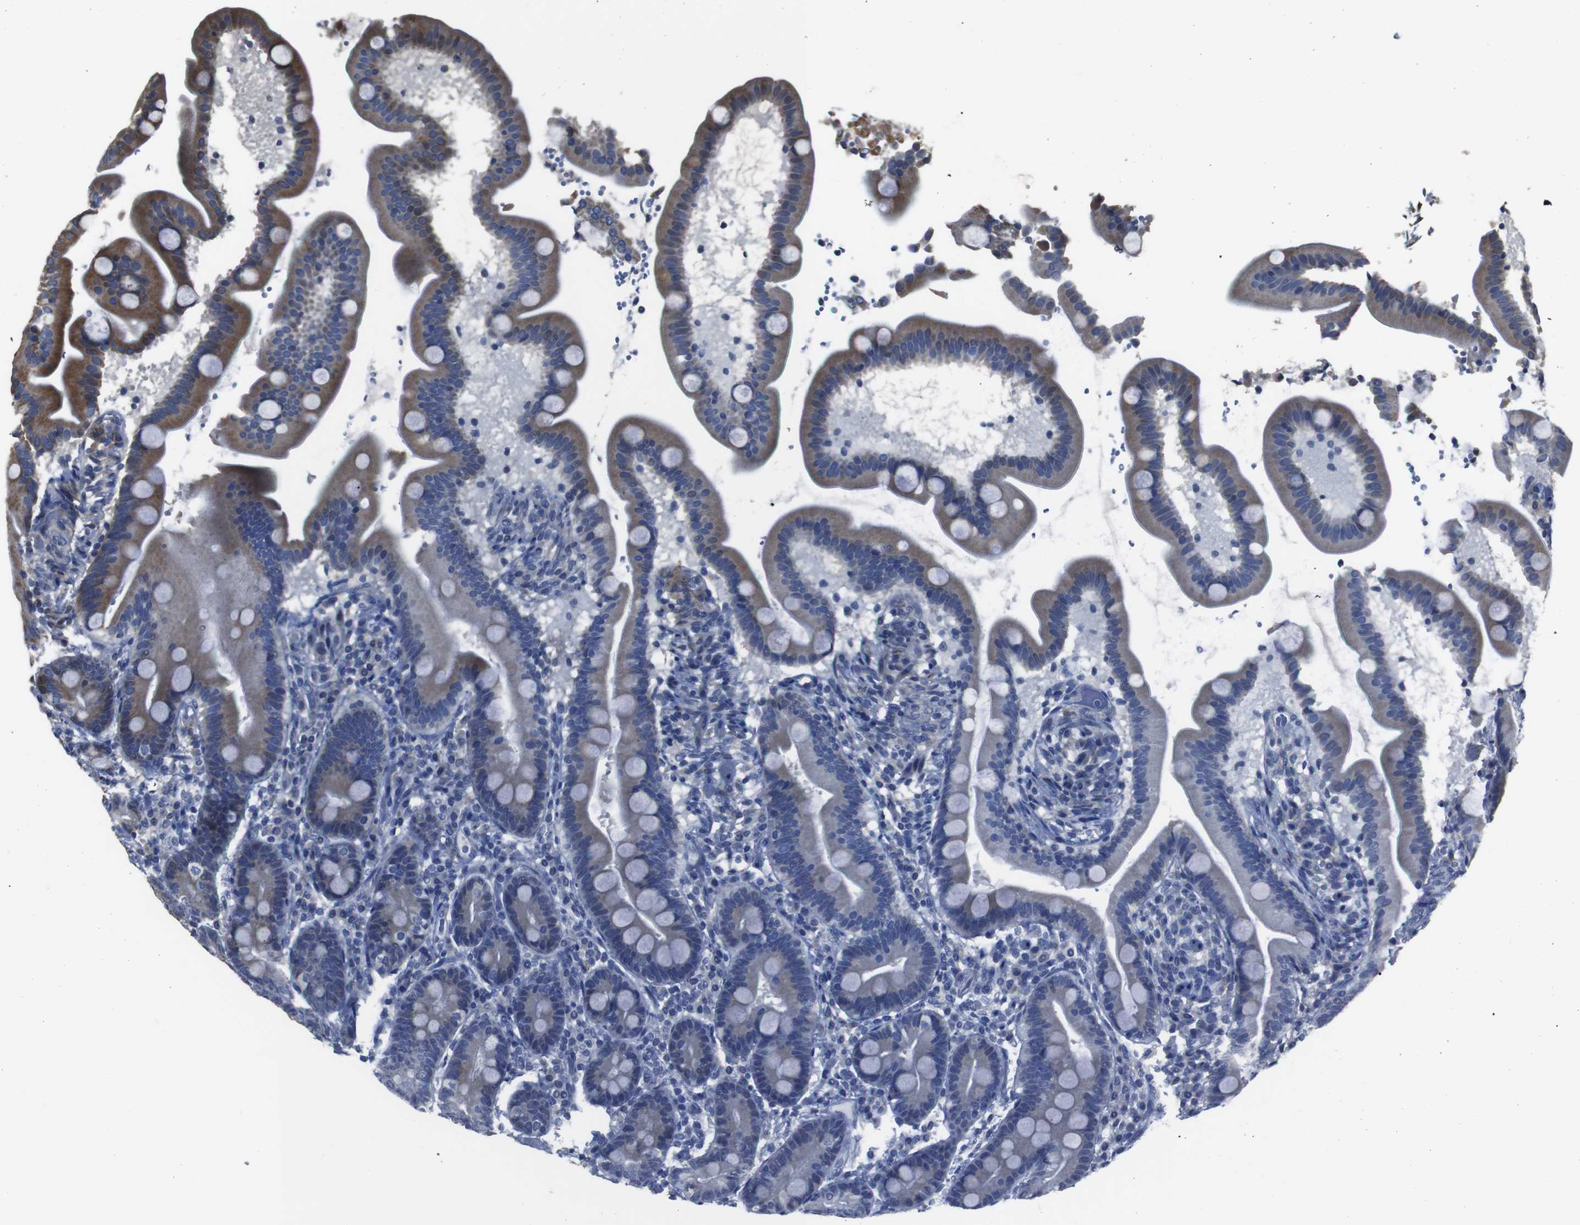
{"staining": {"intensity": "moderate", "quantity": ">75%", "location": "cytoplasmic/membranous"}, "tissue": "duodenum", "cell_type": "Glandular cells", "image_type": "normal", "snomed": [{"axis": "morphology", "description": "Normal tissue, NOS"}, {"axis": "topography", "description": "Duodenum"}], "caption": "This image exhibits immunohistochemistry staining of unremarkable human duodenum, with medium moderate cytoplasmic/membranous staining in approximately >75% of glandular cells.", "gene": "SNN", "patient": {"sex": "male", "age": 54}}